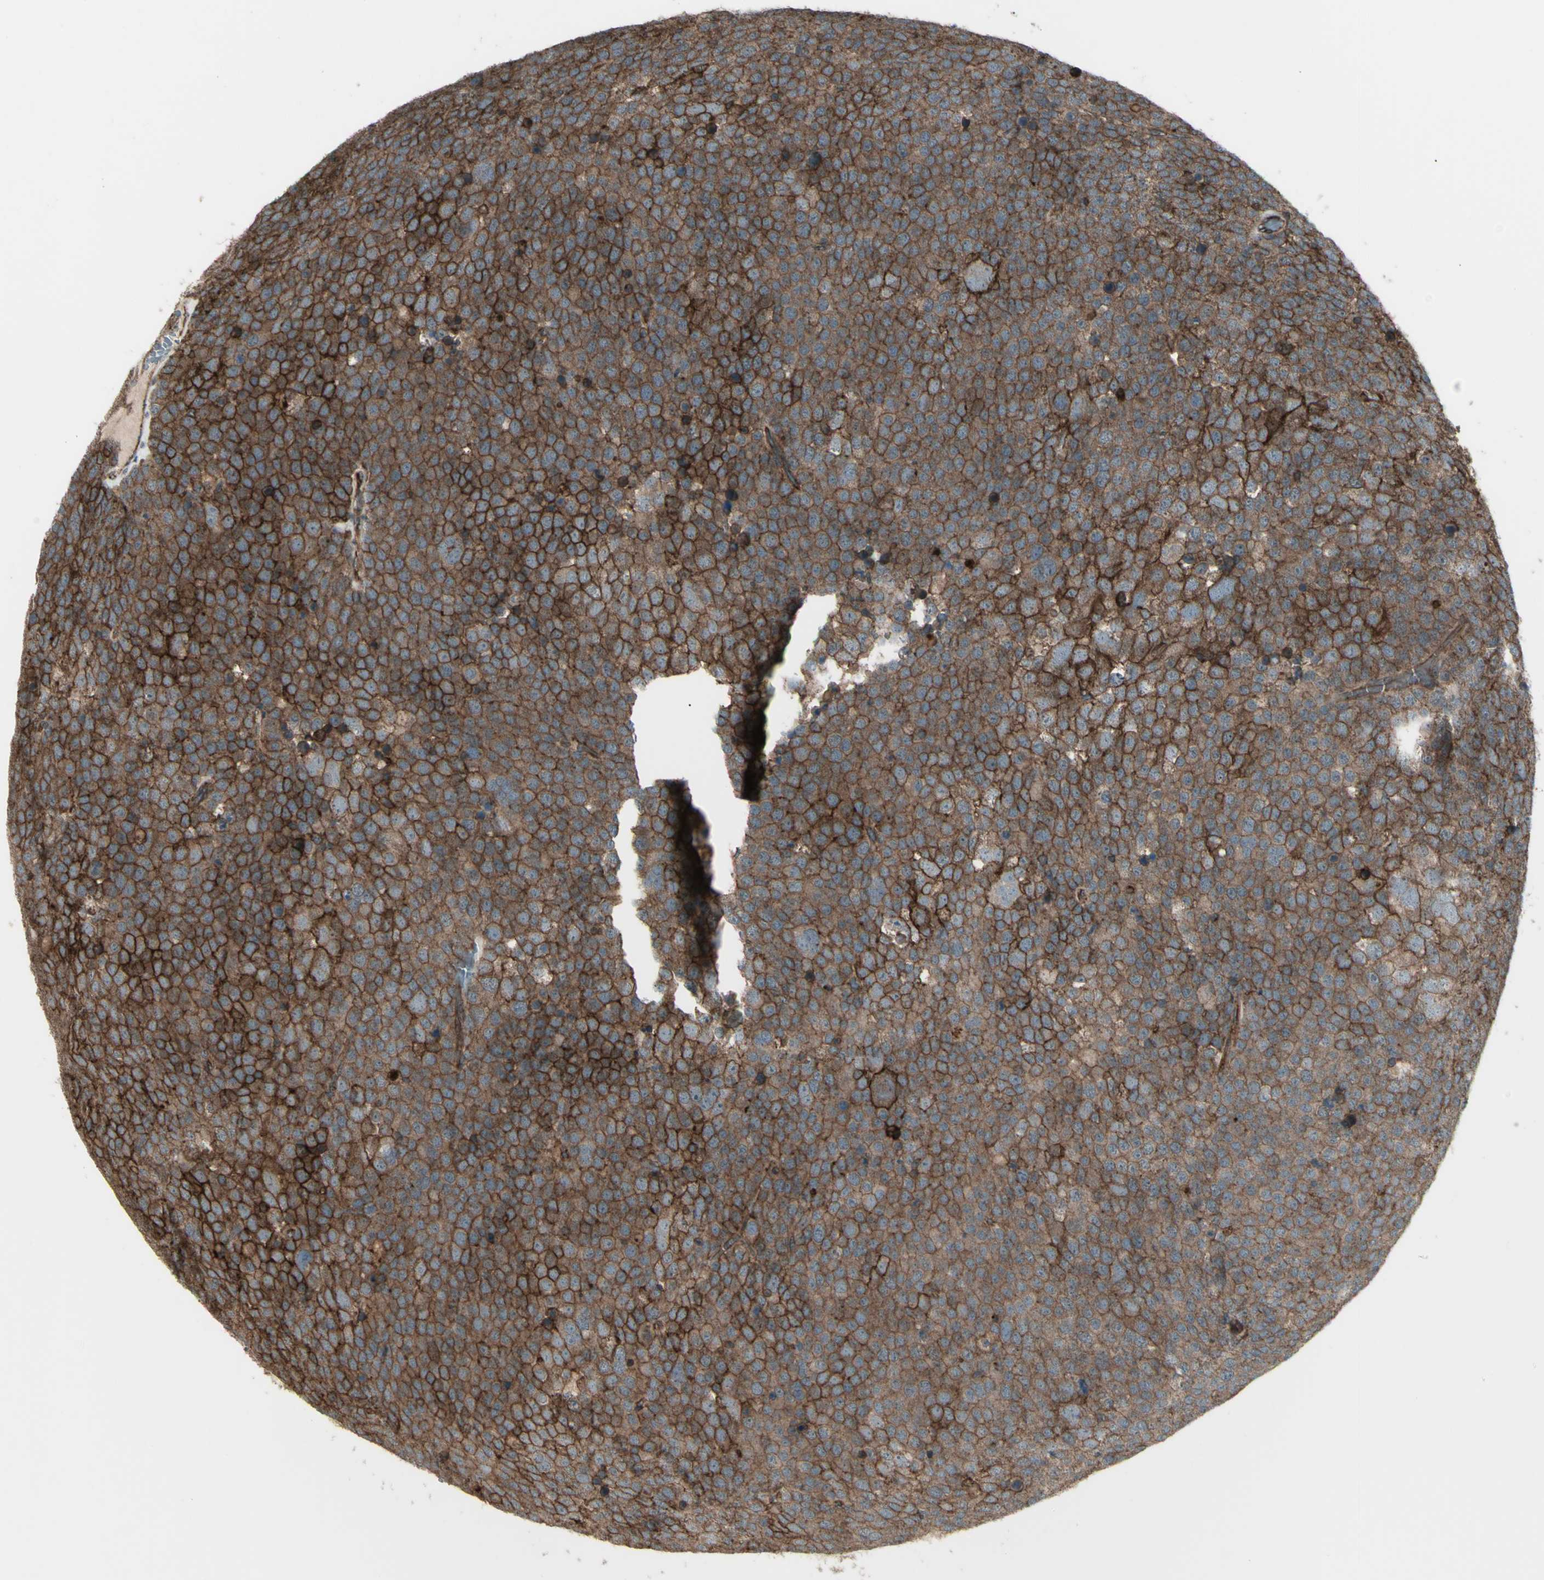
{"staining": {"intensity": "strong", "quantity": ">75%", "location": "cytoplasmic/membranous"}, "tissue": "testis cancer", "cell_type": "Tumor cells", "image_type": "cancer", "snomed": [{"axis": "morphology", "description": "Seminoma, NOS"}, {"axis": "topography", "description": "Testis"}], "caption": "Immunohistochemical staining of human seminoma (testis) displays high levels of strong cytoplasmic/membranous protein positivity in approximately >75% of tumor cells.", "gene": "FXYD5", "patient": {"sex": "male", "age": 71}}